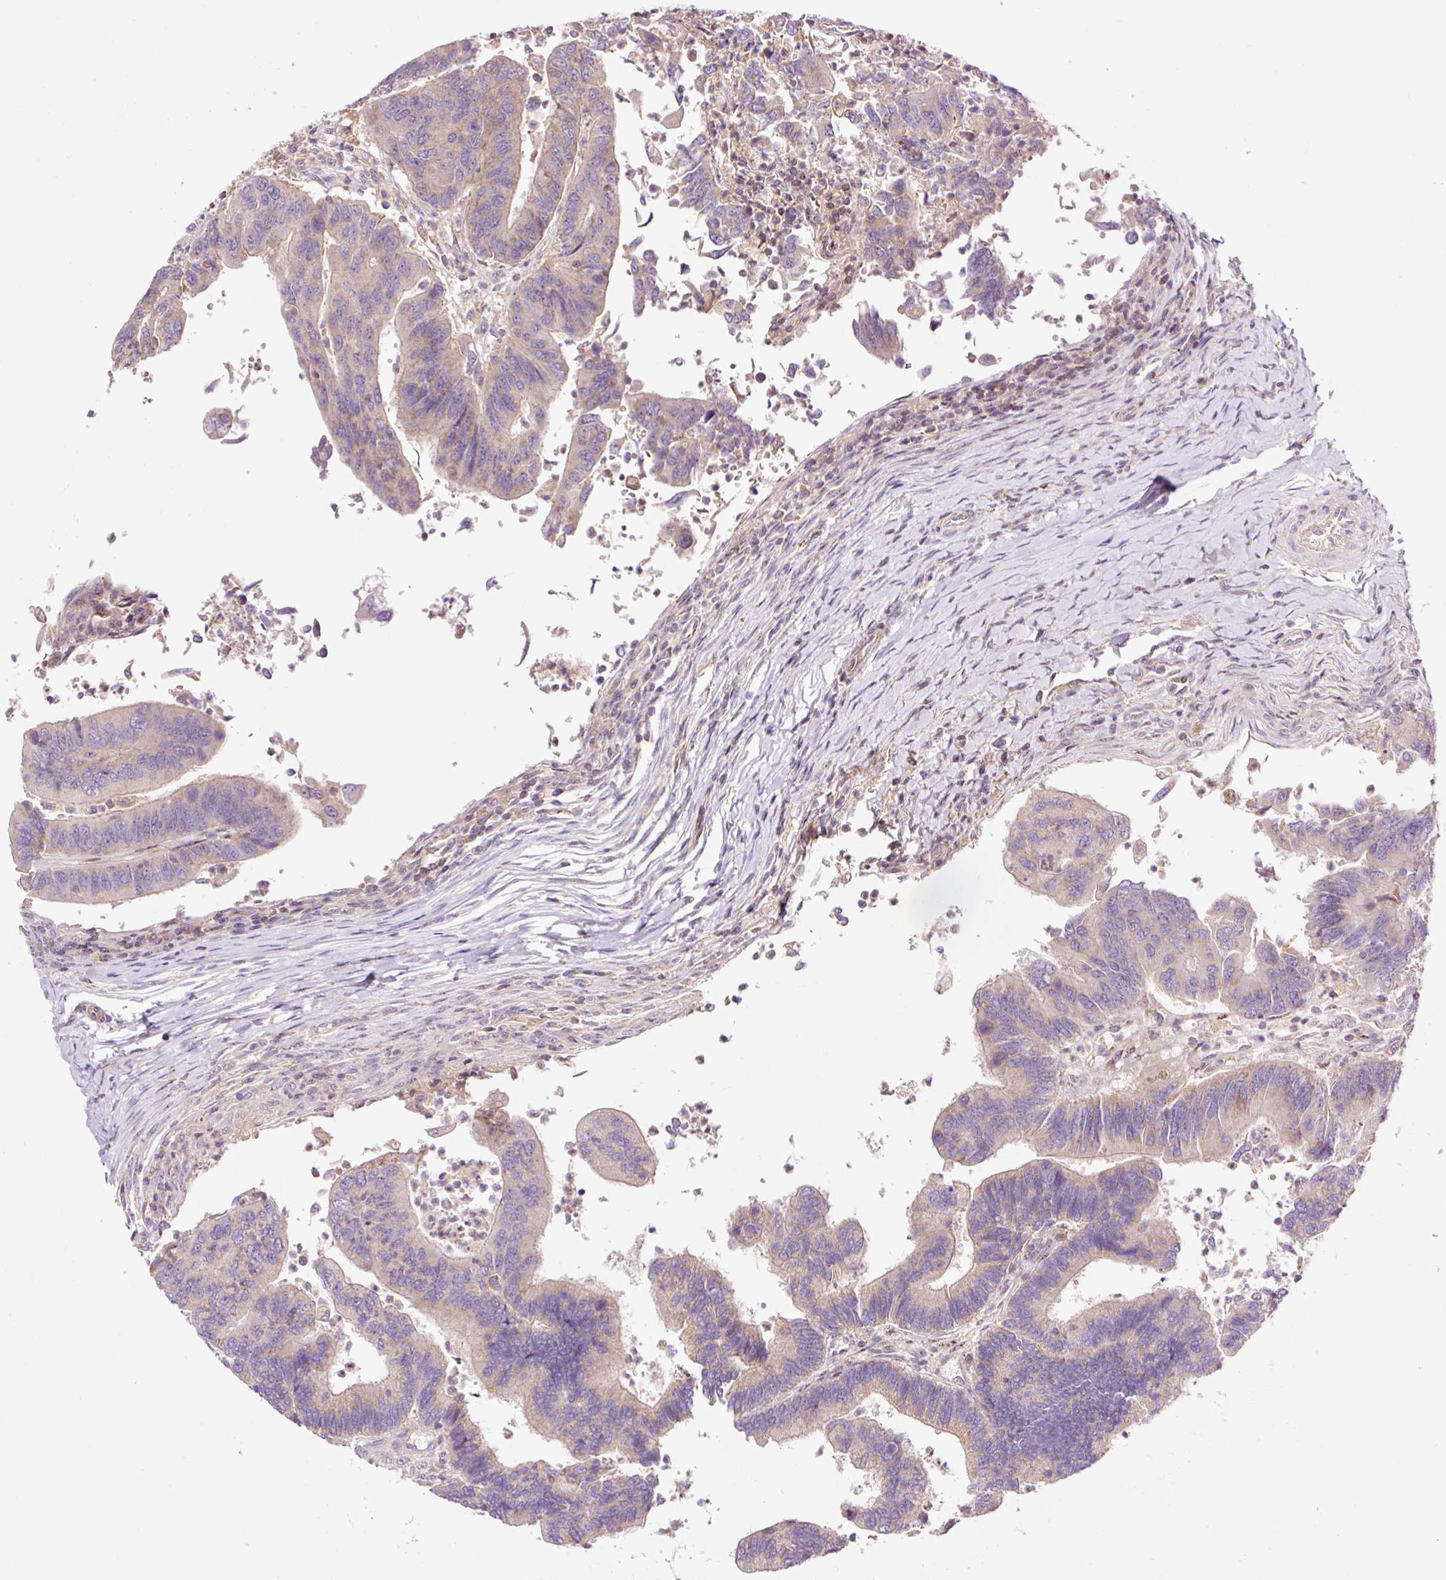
{"staining": {"intensity": "weak", "quantity": "25%-75%", "location": "cytoplasmic/membranous"}, "tissue": "colorectal cancer", "cell_type": "Tumor cells", "image_type": "cancer", "snomed": [{"axis": "morphology", "description": "Adenocarcinoma, NOS"}, {"axis": "topography", "description": "Colon"}], "caption": "There is low levels of weak cytoplasmic/membranous positivity in tumor cells of adenocarcinoma (colorectal), as demonstrated by immunohistochemical staining (brown color).", "gene": "BOLA3", "patient": {"sex": "female", "age": 67}}